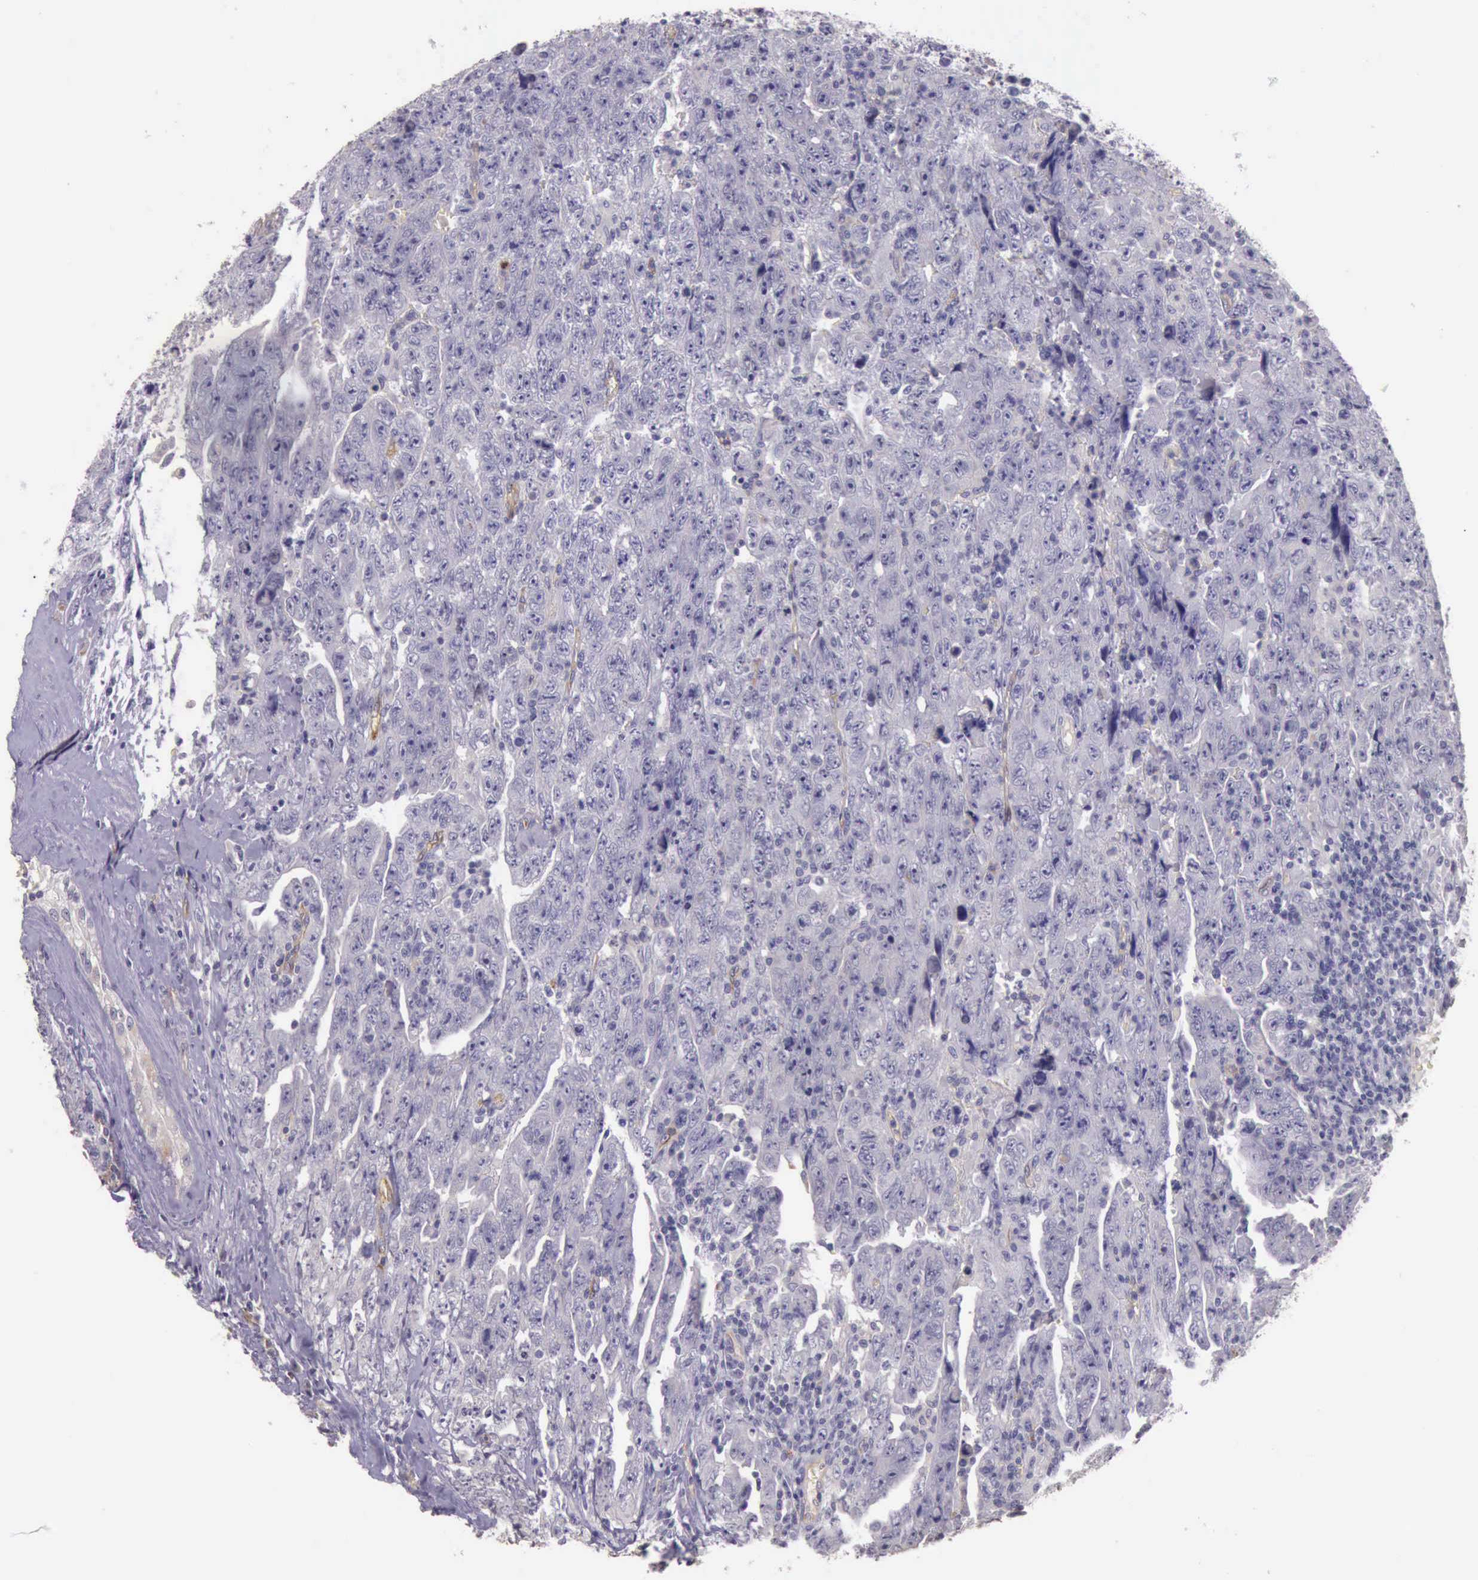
{"staining": {"intensity": "negative", "quantity": "none", "location": "none"}, "tissue": "testis cancer", "cell_type": "Tumor cells", "image_type": "cancer", "snomed": [{"axis": "morphology", "description": "Carcinoma, Embryonal, NOS"}, {"axis": "topography", "description": "Testis"}], "caption": "DAB immunohistochemical staining of testis embryonal carcinoma shows no significant expression in tumor cells. (DAB immunohistochemistry (IHC) visualized using brightfield microscopy, high magnification).", "gene": "TCEANC", "patient": {"sex": "male", "age": 28}}